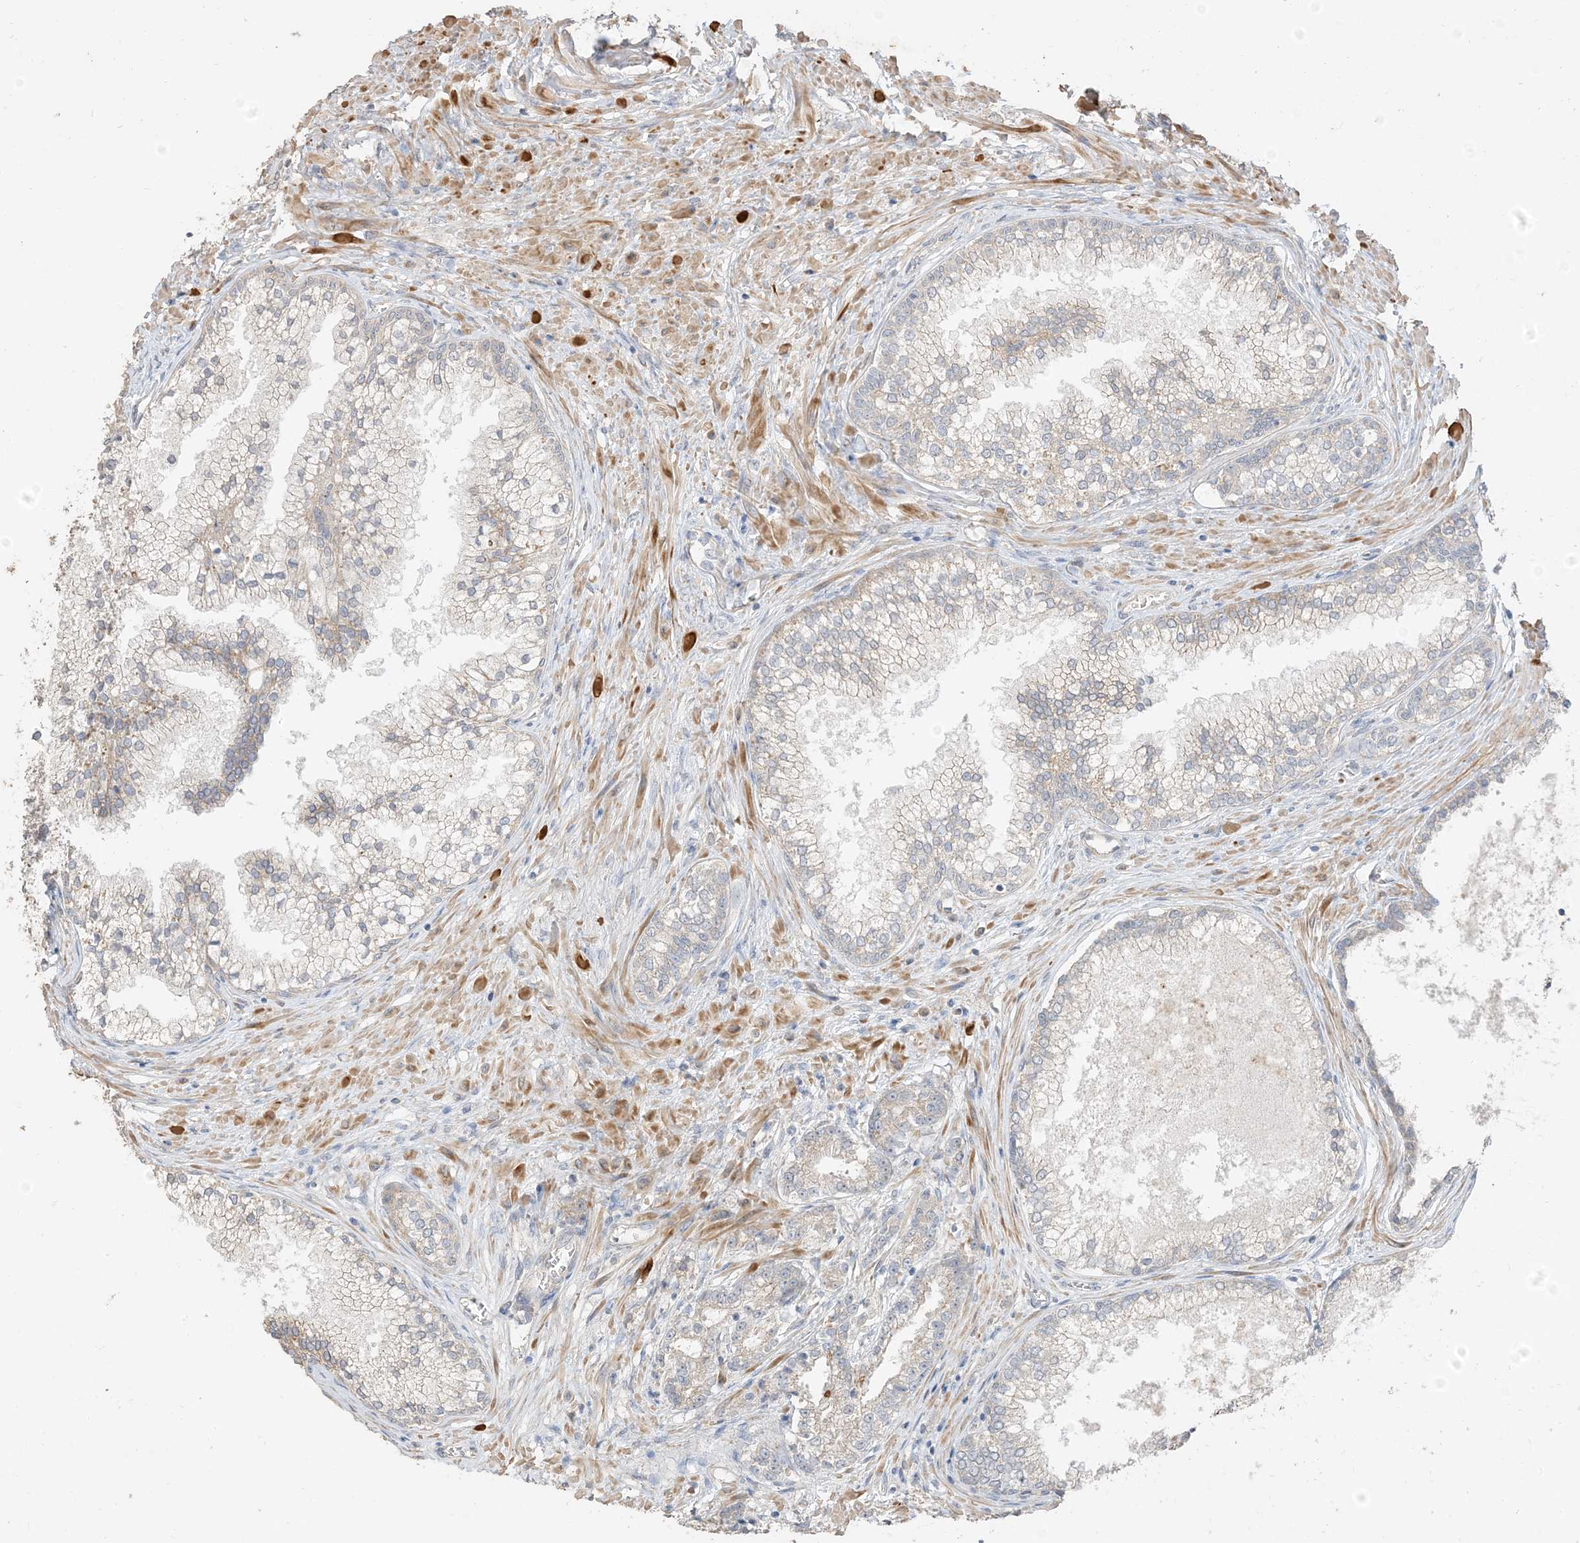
{"staining": {"intensity": "negative", "quantity": "none", "location": "none"}, "tissue": "prostate cancer", "cell_type": "Tumor cells", "image_type": "cancer", "snomed": [{"axis": "morphology", "description": "Adenocarcinoma, High grade"}, {"axis": "topography", "description": "Prostate"}], "caption": "A high-resolution photomicrograph shows immunohistochemistry (IHC) staining of prostate adenocarcinoma (high-grade), which shows no significant staining in tumor cells.", "gene": "RNF175", "patient": {"sex": "male", "age": 69}}